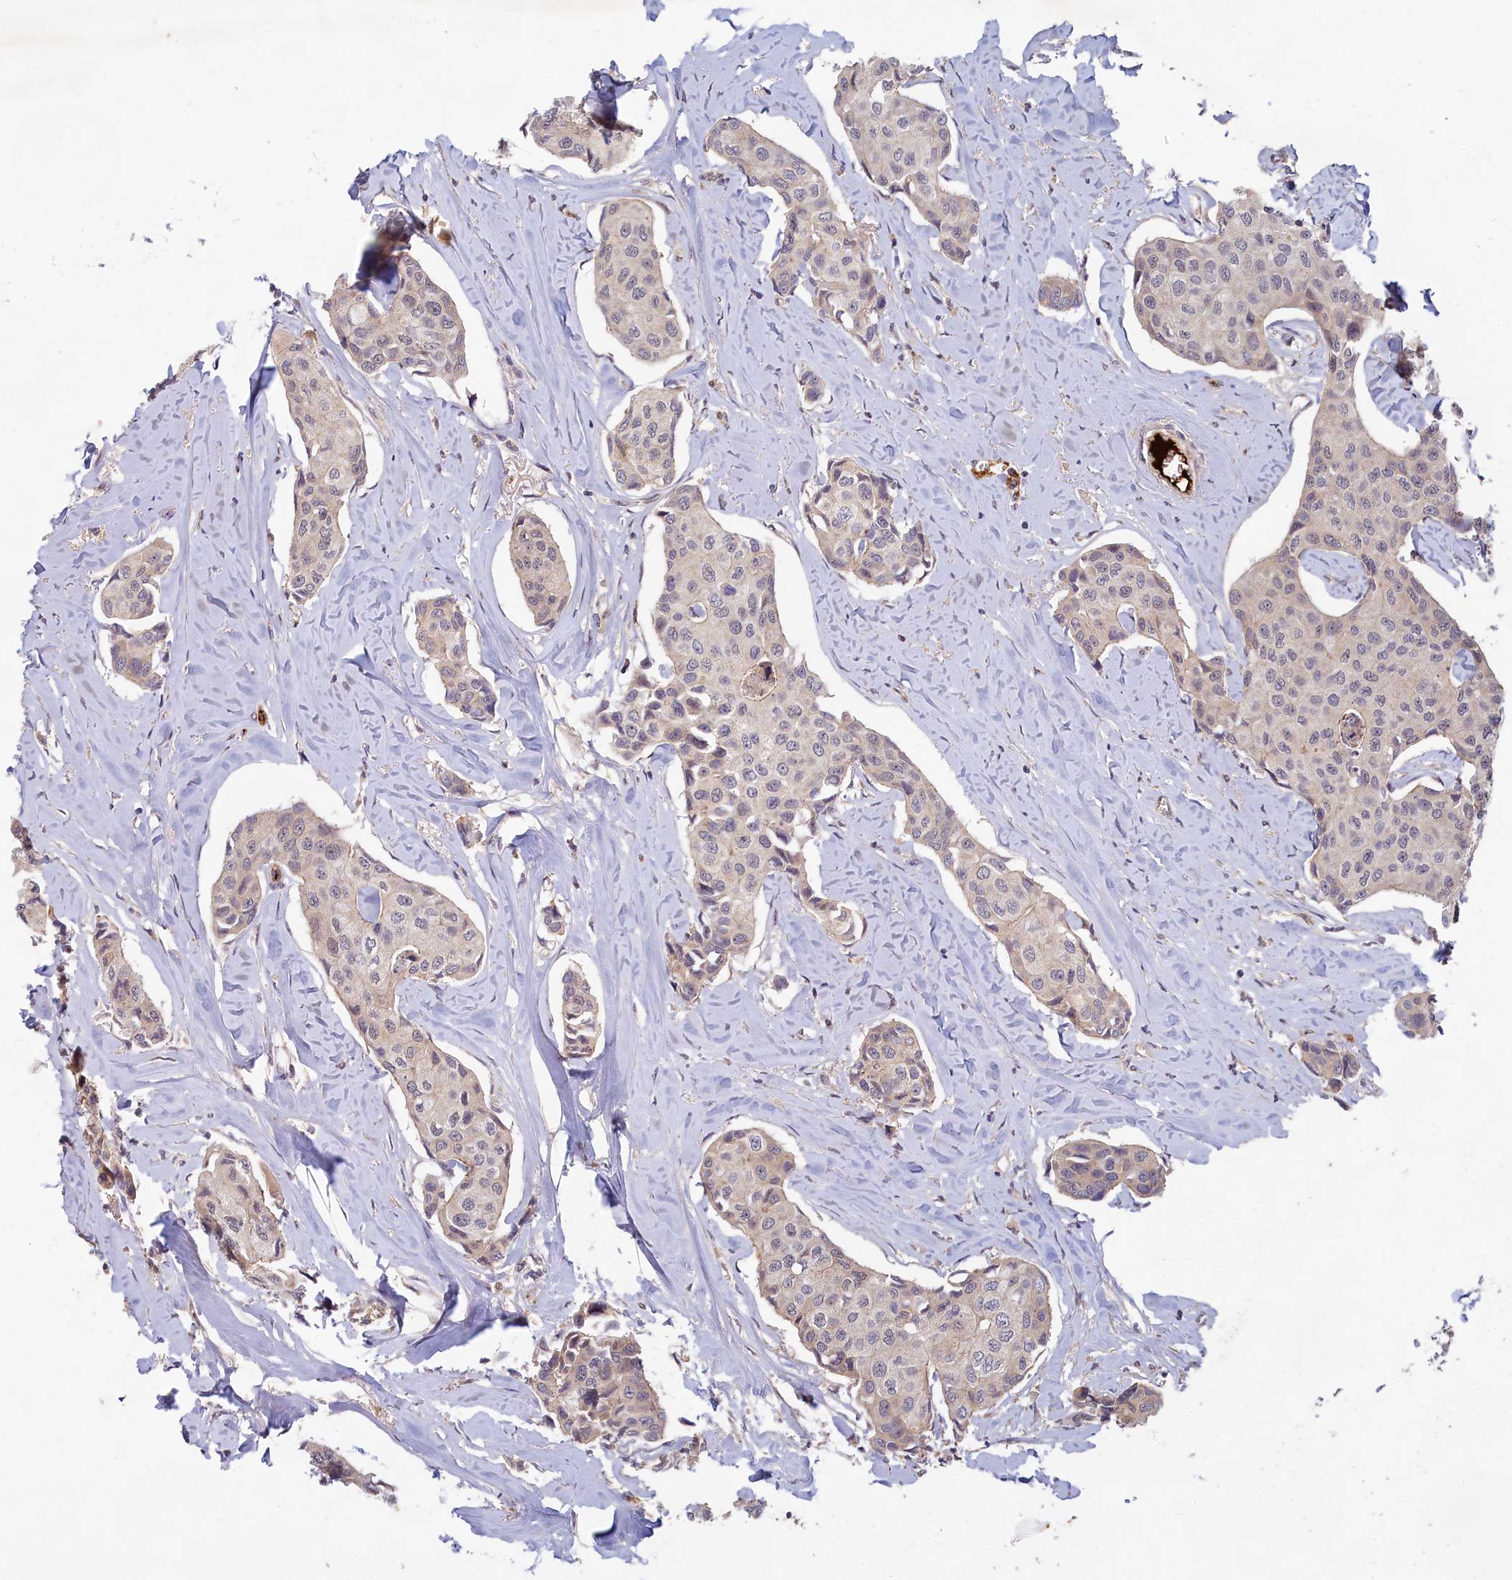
{"staining": {"intensity": "weak", "quantity": "<25%", "location": "cytoplasmic/membranous"}, "tissue": "breast cancer", "cell_type": "Tumor cells", "image_type": "cancer", "snomed": [{"axis": "morphology", "description": "Duct carcinoma"}, {"axis": "topography", "description": "Breast"}], "caption": "Tumor cells are negative for protein expression in human breast cancer.", "gene": "EARS2", "patient": {"sex": "female", "age": 80}}